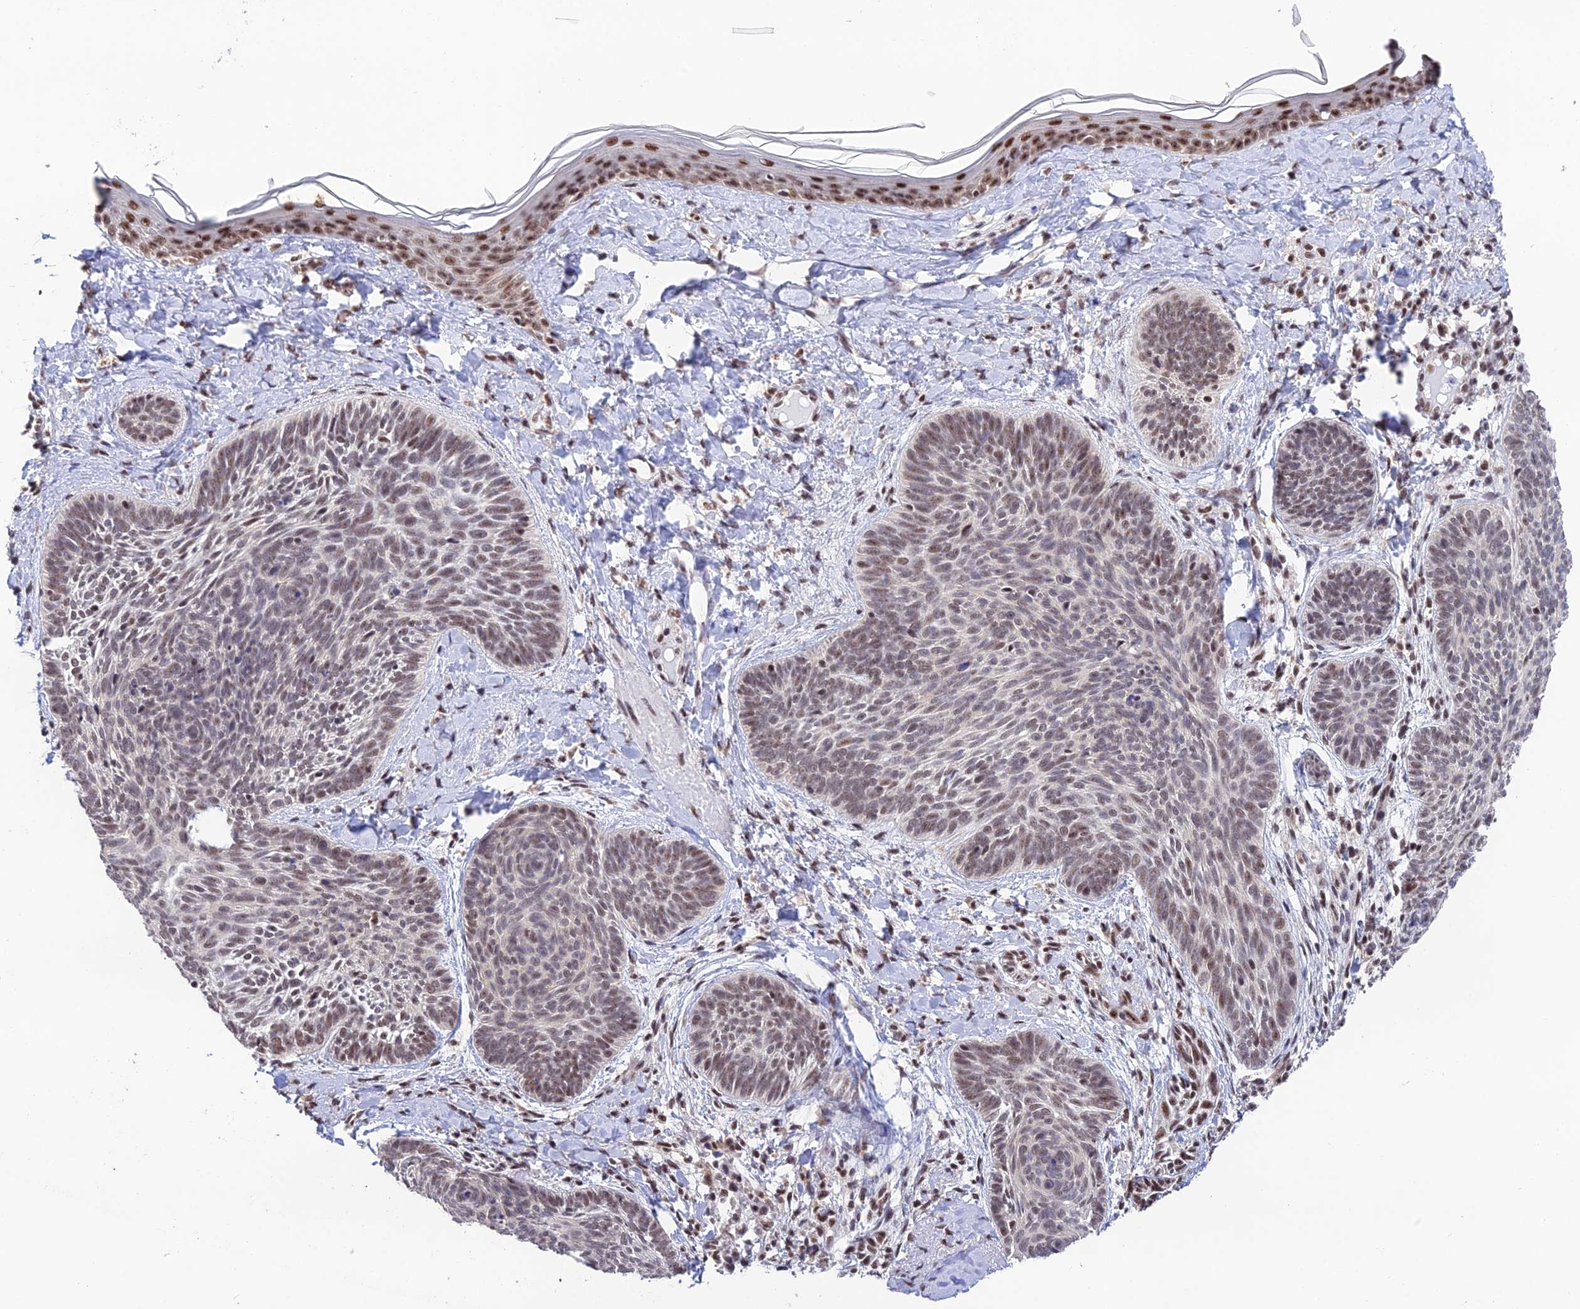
{"staining": {"intensity": "weak", "quantity": "<25%", "location": "nuclear"}, "tissue": "skin cancer", "cell_type": "Tumor cells", "image_type": "cancer", "snomed": [{"axis": "morphology", "description": "Basal cell carcinoma"}, {"axis": "topography", "description": "Skin"}], "caption": "Immunohistochemistry (IHC) of human basal cell carcinoma (skin) displays no positivity in tumor cells.", "gene": "THOC7", "patient": {"sex": "female", "age": 81}}